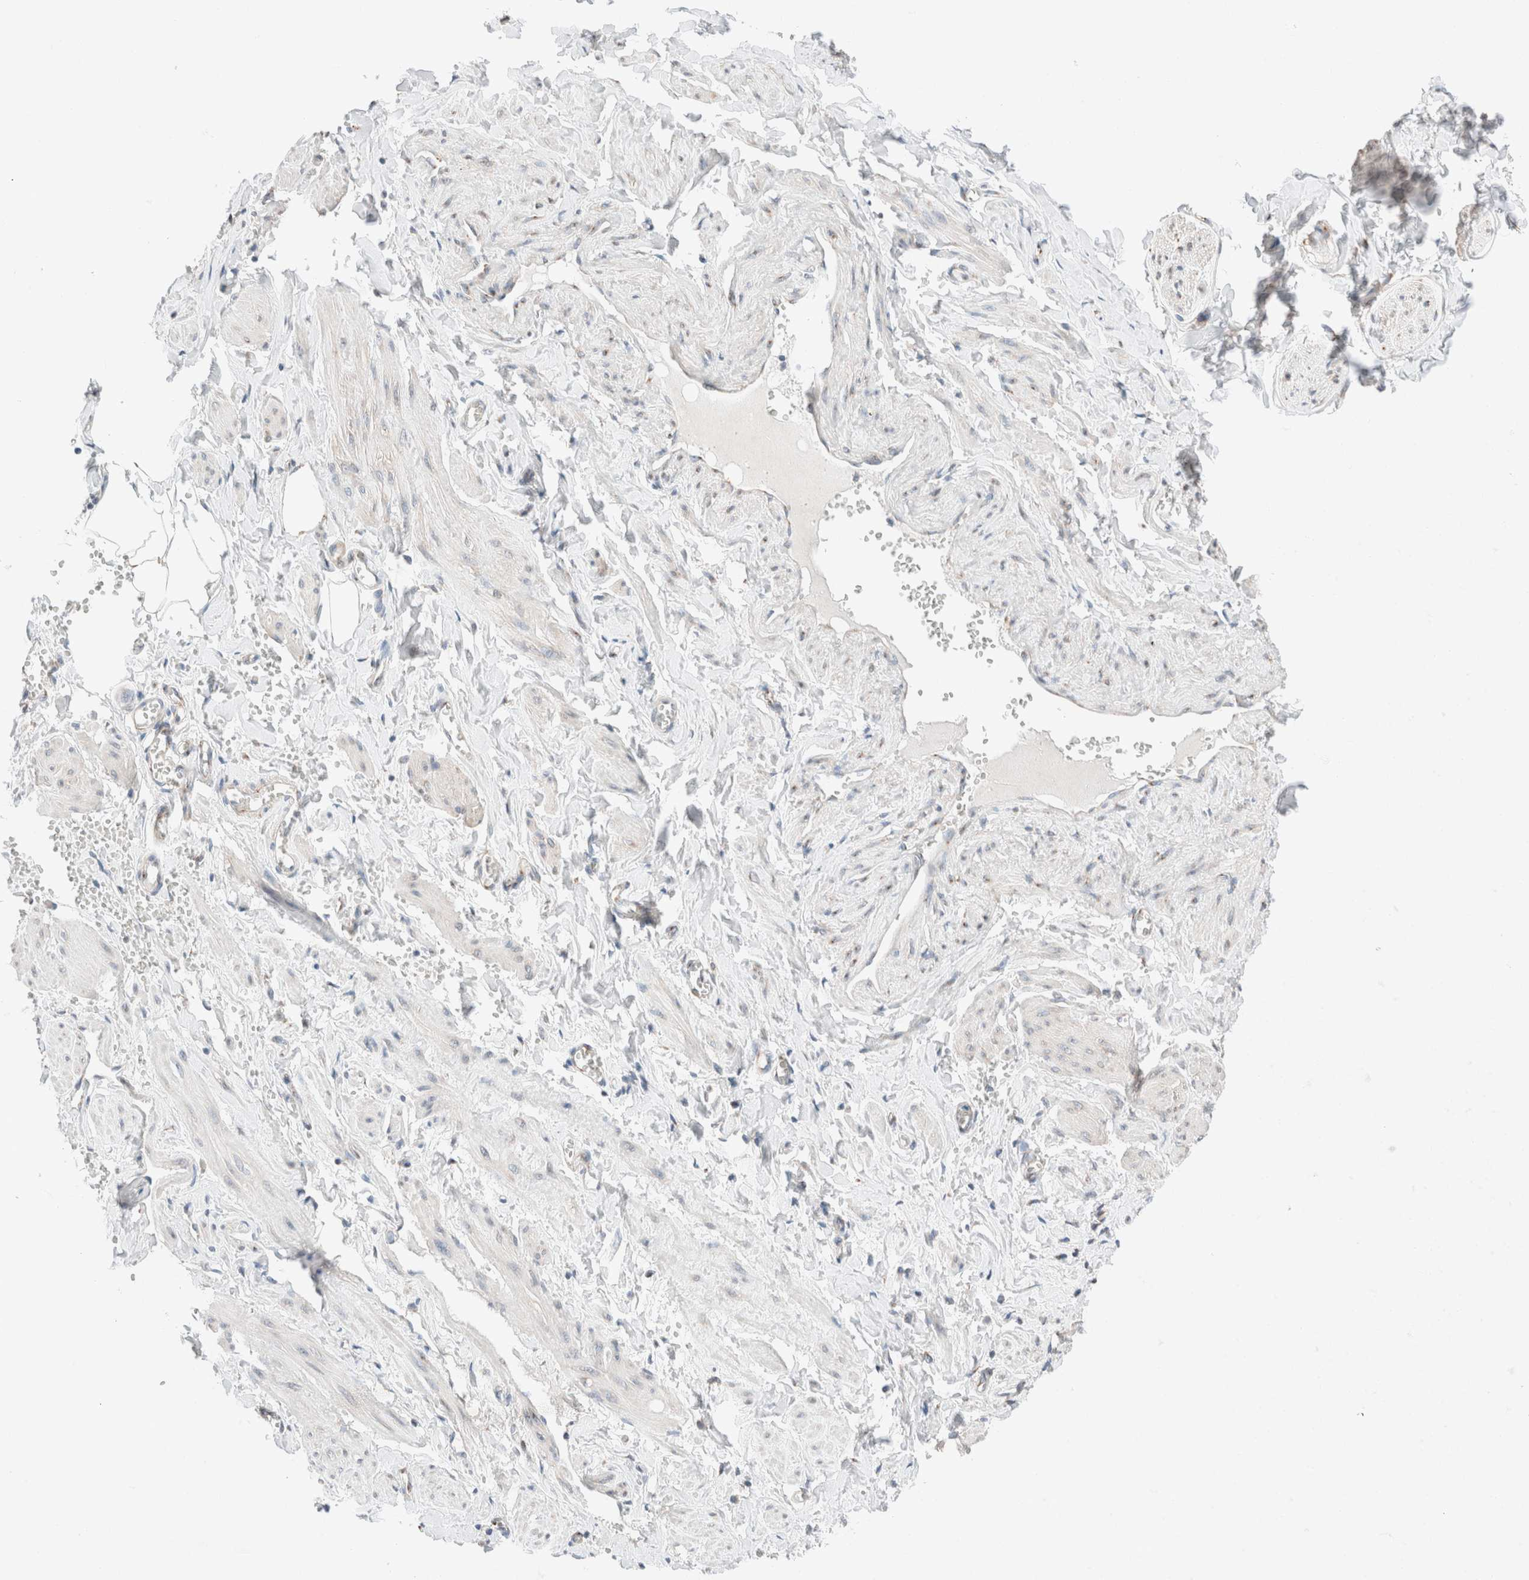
{"staining": {"intensity": "moderate", "quantity": "25%-75%", "location": "cytoplasmic/membranous"}, "tissue": "adipose tissue", "cell_type": "Adipocytes", "image_type": "normal", "snomed": [{"axis": "morphology", "description": "Normal tissue, NOS"}, {"axis": "topography", "description": "Vascular tissue"}, {"axis": "topography", "description": "Fallopian tube"}, {"axis": "topography", "description": "Ovary"}], "caption": "Protein expression by IHC reveals moderate cytoplasmic/membranous staining in about 25%-75% of adipocytes in benign adipose tissue. (Stains: DAB in brown, nuclei in blue, Microscopy: brightfield microscopy at high magnification).", "gene": "CASC3", "patient": {"sex": "female", "age": 67}}